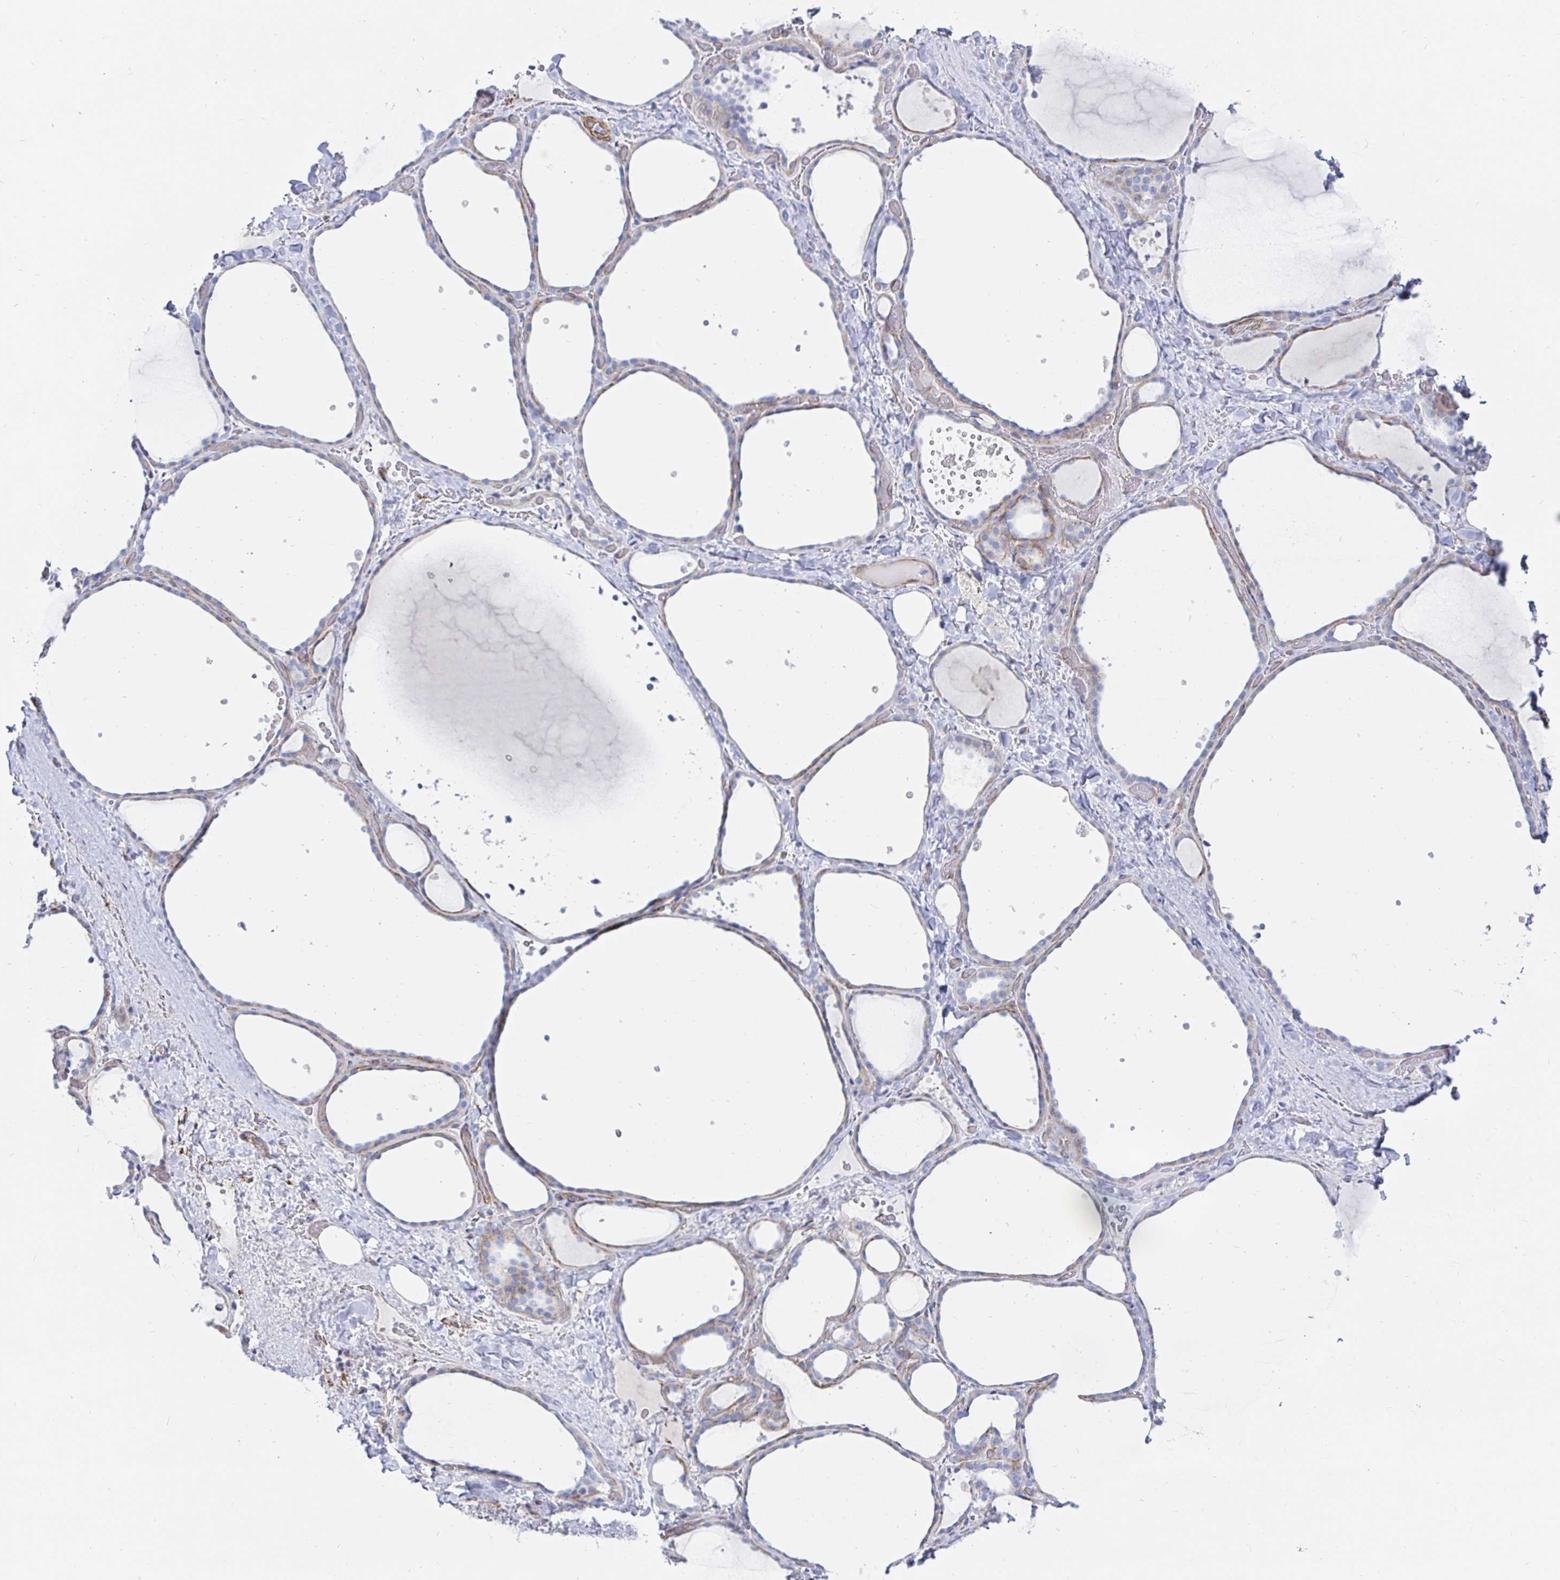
{"staining": {"intensity": "negative", "quantity": "none", "location": "none"}, "tissue": "thyroid gland", "cell_type": "Glandular cells", "image_type": "normal", "snomed": [{"axis": "morphology", "description": "Normal tissue, NOS"}, {"axis": "topography", "description": "Thyroid gland"}], "caption": "The immunohistochemistry (IHC) image has no significant staining in glandular cells of thyroid gland.", "gene": "COX16", "patient": {"sex": "female", "age": 36}}